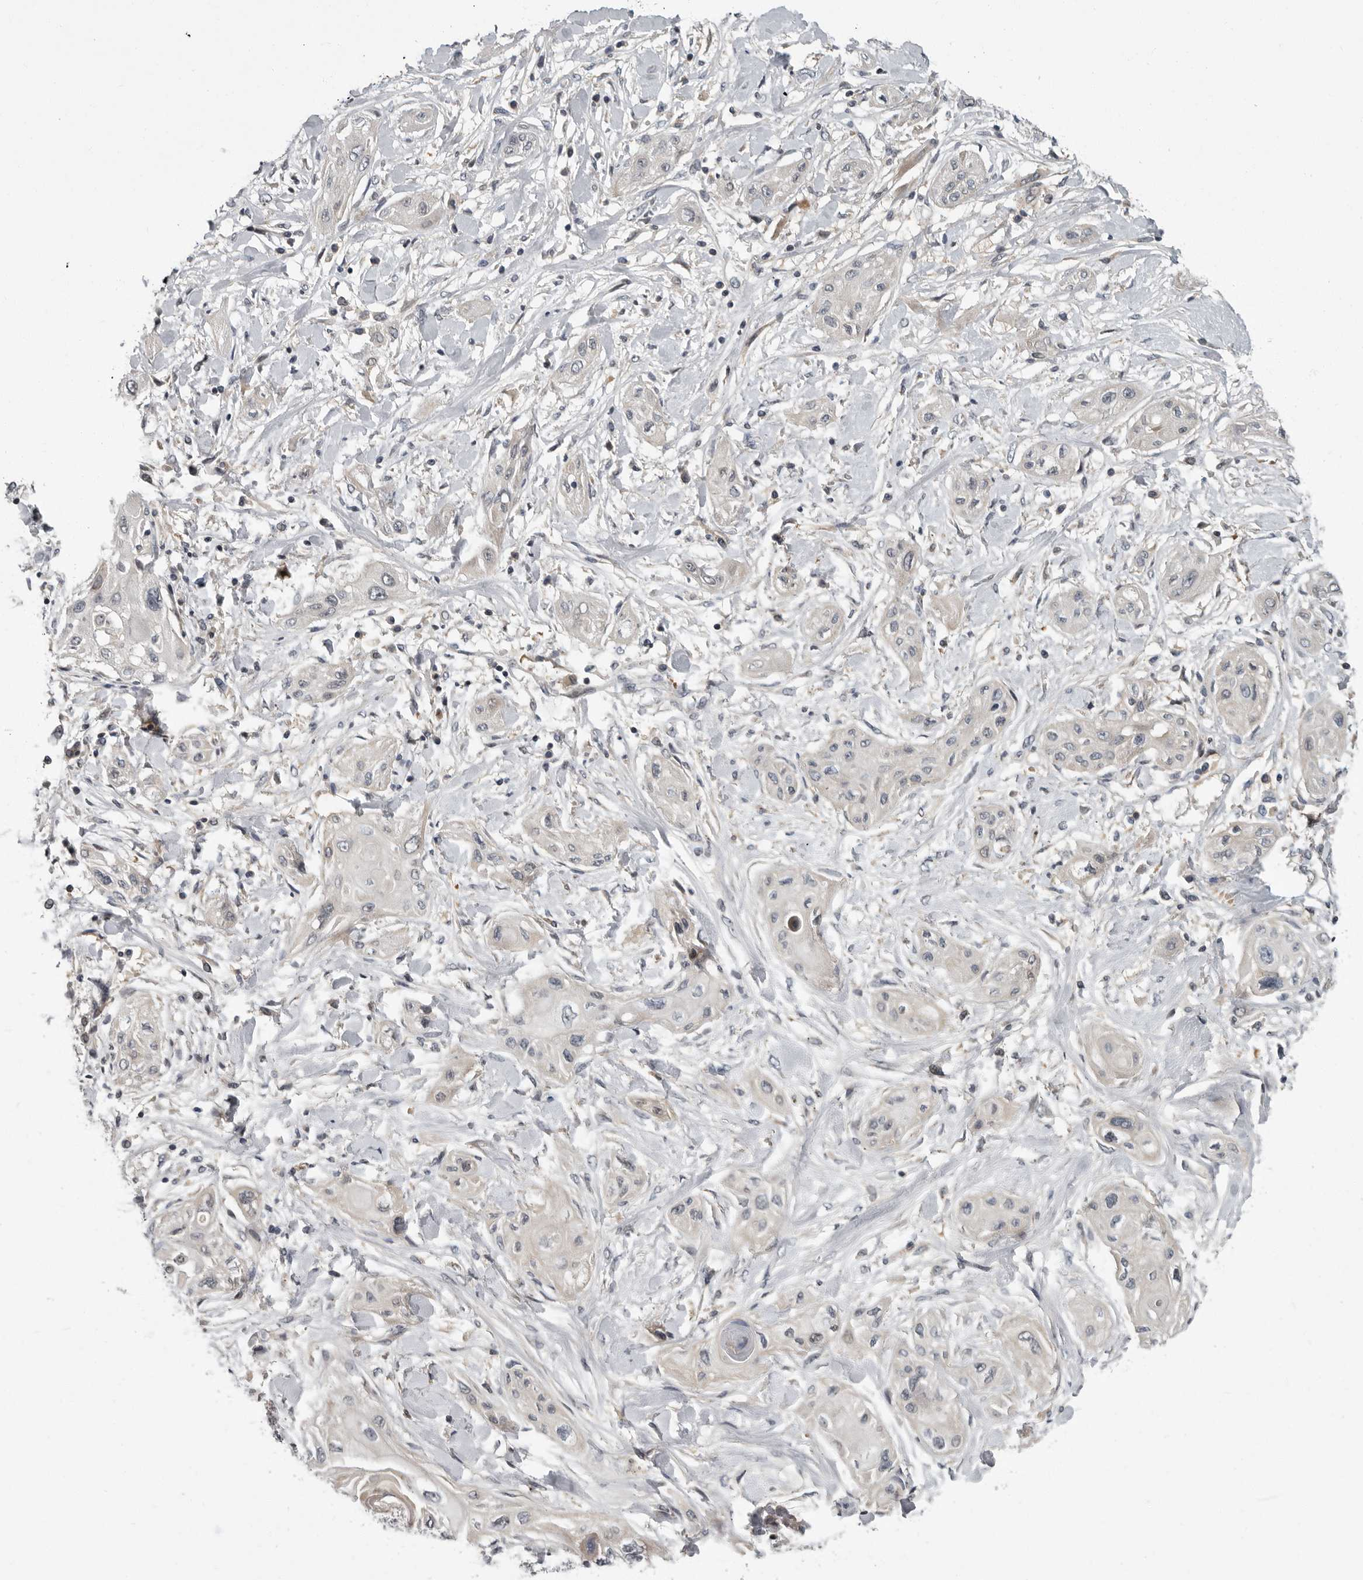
{"staining": {"intensity": "negative", "quantity": "none", "location": "none"}, "tissue": "lung cancer", "cell_type": "Tumor cells", "image_type": "cancer", "snomed": [{"axis": "morphology", "description": "Squamous cell carcinoma, NOS"}, {"axis": "topography", "description": "Lung"}], "caption": "IHC histopathology image of neoplastic tissue: human lung squamous cell carcinoma stained with DAB (3,3'-diaminobenzidine) demonstrates no significant protein expression in tumor cells. (DAB IHC, high magnification).", "gene": "PDE7A", "patient": {"sex": "female", "age": 47}}